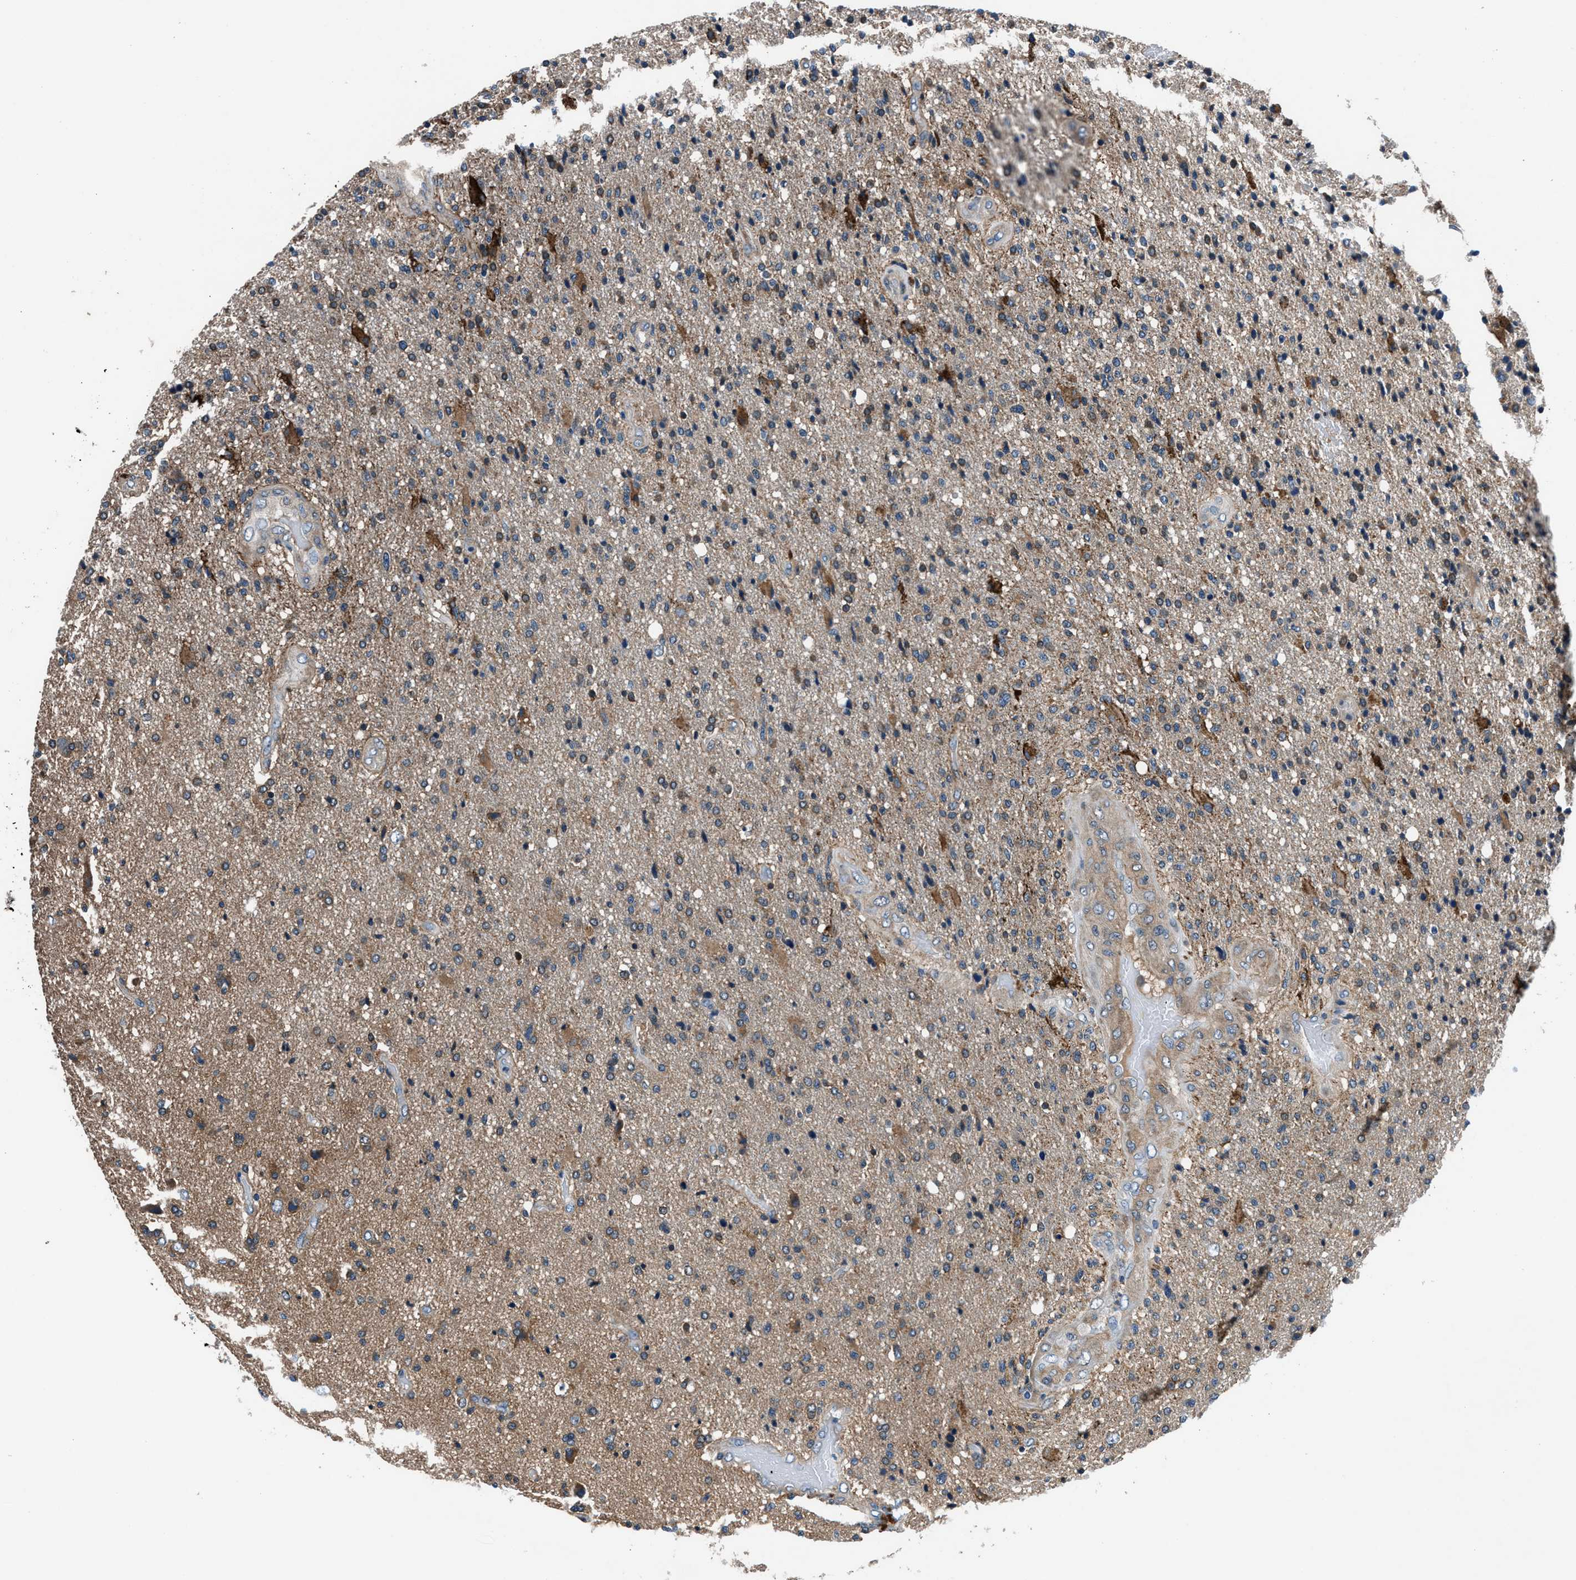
{"staining": {"intensity": "moderate", "quantity": ">75%", "location": "cytoplasmic/membranous"}, "tissue": "glioma", "cell_type": "Tumor cells", "image_type": "cancer", "snomed": [{"axis": "morphology", "description": "Glioma, malignant, High grade"}, {"axis": "topography", "description": "Brain"}], "caption": "Immunohistochemical staining of human glioma displays medium levels of moderate cytoplasmic/membranous positivity in approximately >75% of tumor cells.", "gene": "PRTFDC1", "patient": {"sex": "male", "age": 72}}